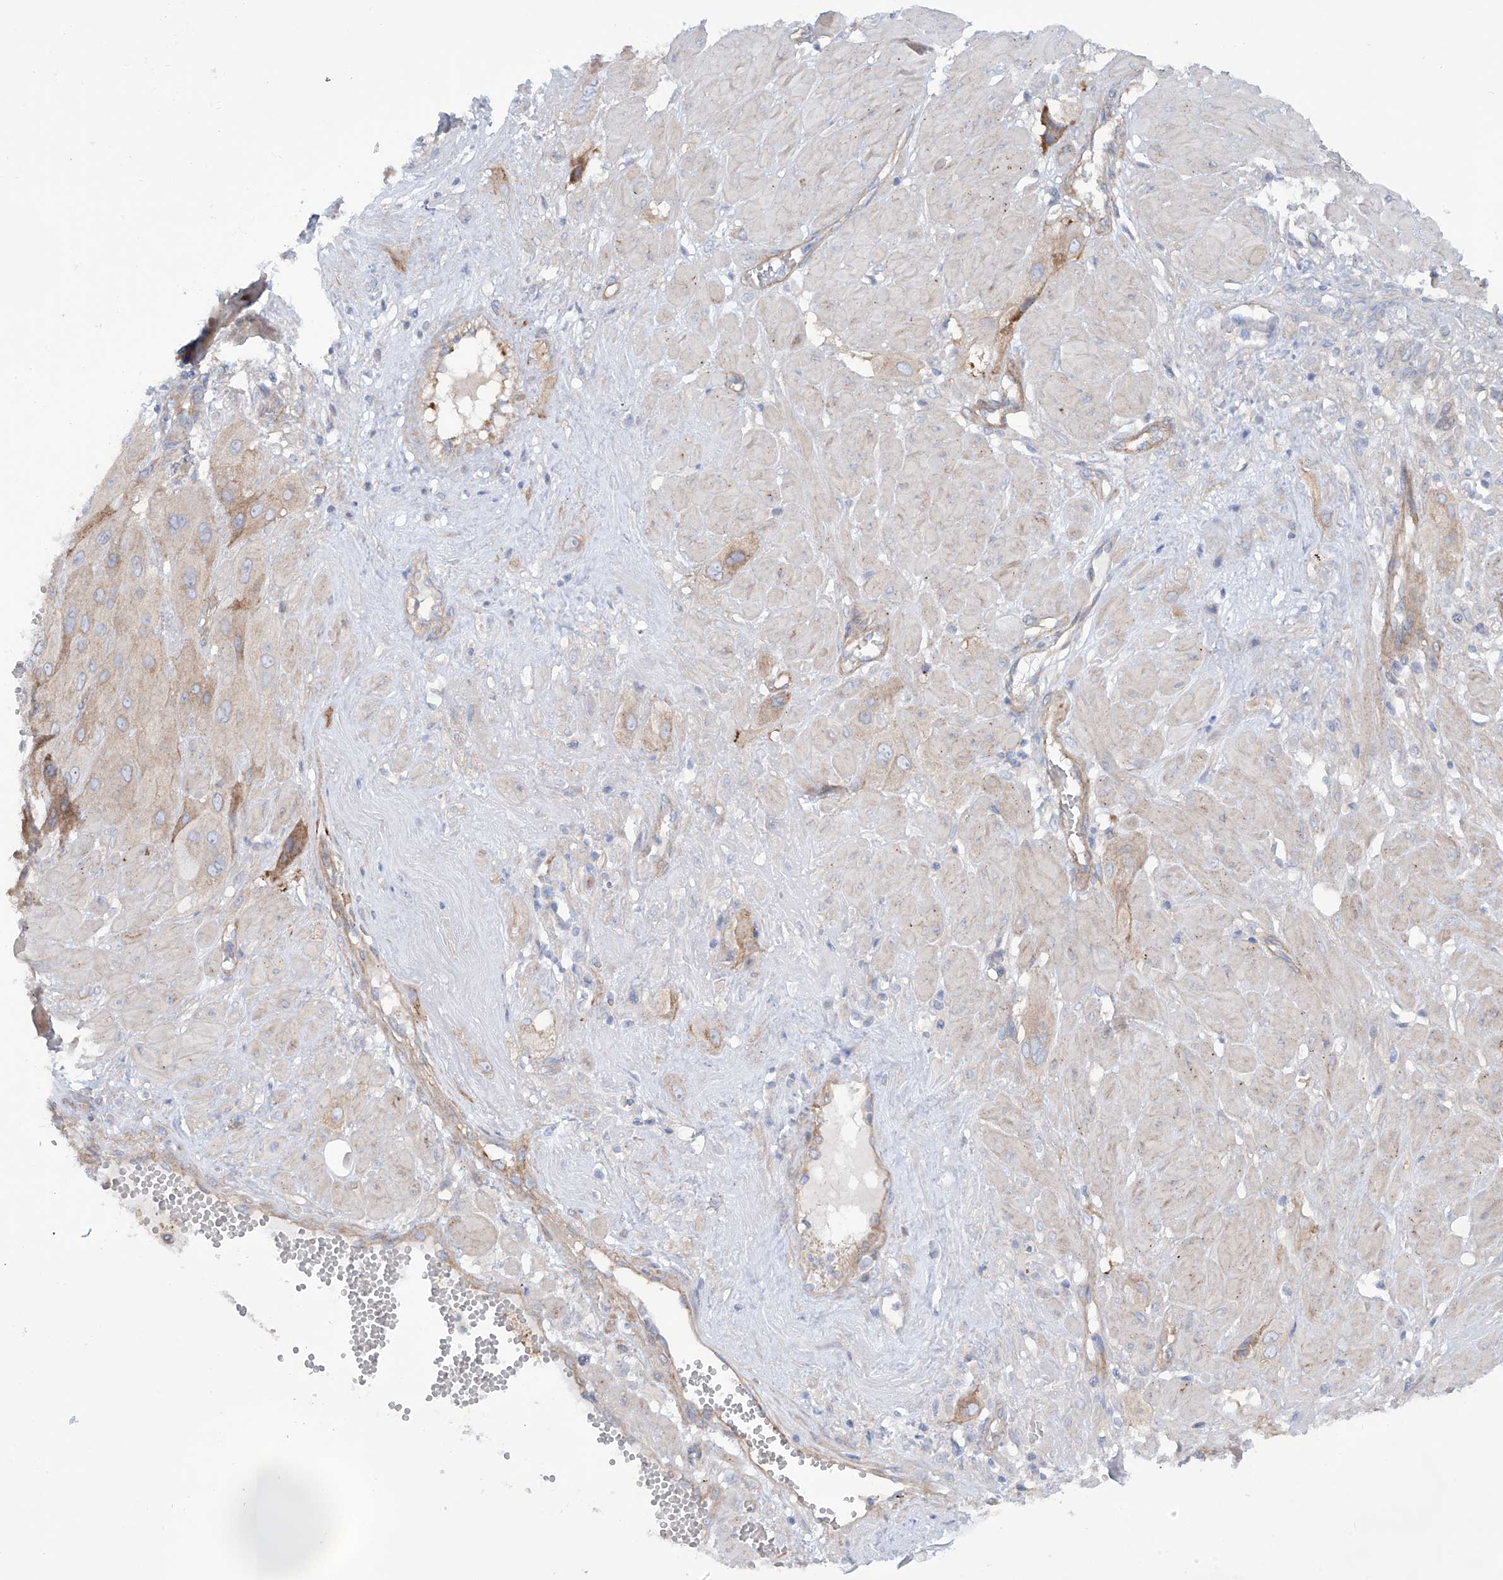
{"staining": {"intensity": "negative", "quantity": "none", "location": "none"}, "tissue": "cervical cancer", "cell_type": "Tumor cells", "image_type": "cancer", "snomed": [{"axis": "morphology", "description": "Squamous cell carcinoma, NOS"}, {"axis": "topography", "description": "Cervix"}], "caption": "High magnification brightfield microscopy of cervical cancer stained with DAB (3,3'-diaminobenzidine) (brown) and counterstained with hematoxylin (blue): tumor cells show no significant staining. (IHC, brightfield microscopy, high magnification).", "gene": "TMEM209", "patient": {"sex": "female", "age": 34}}